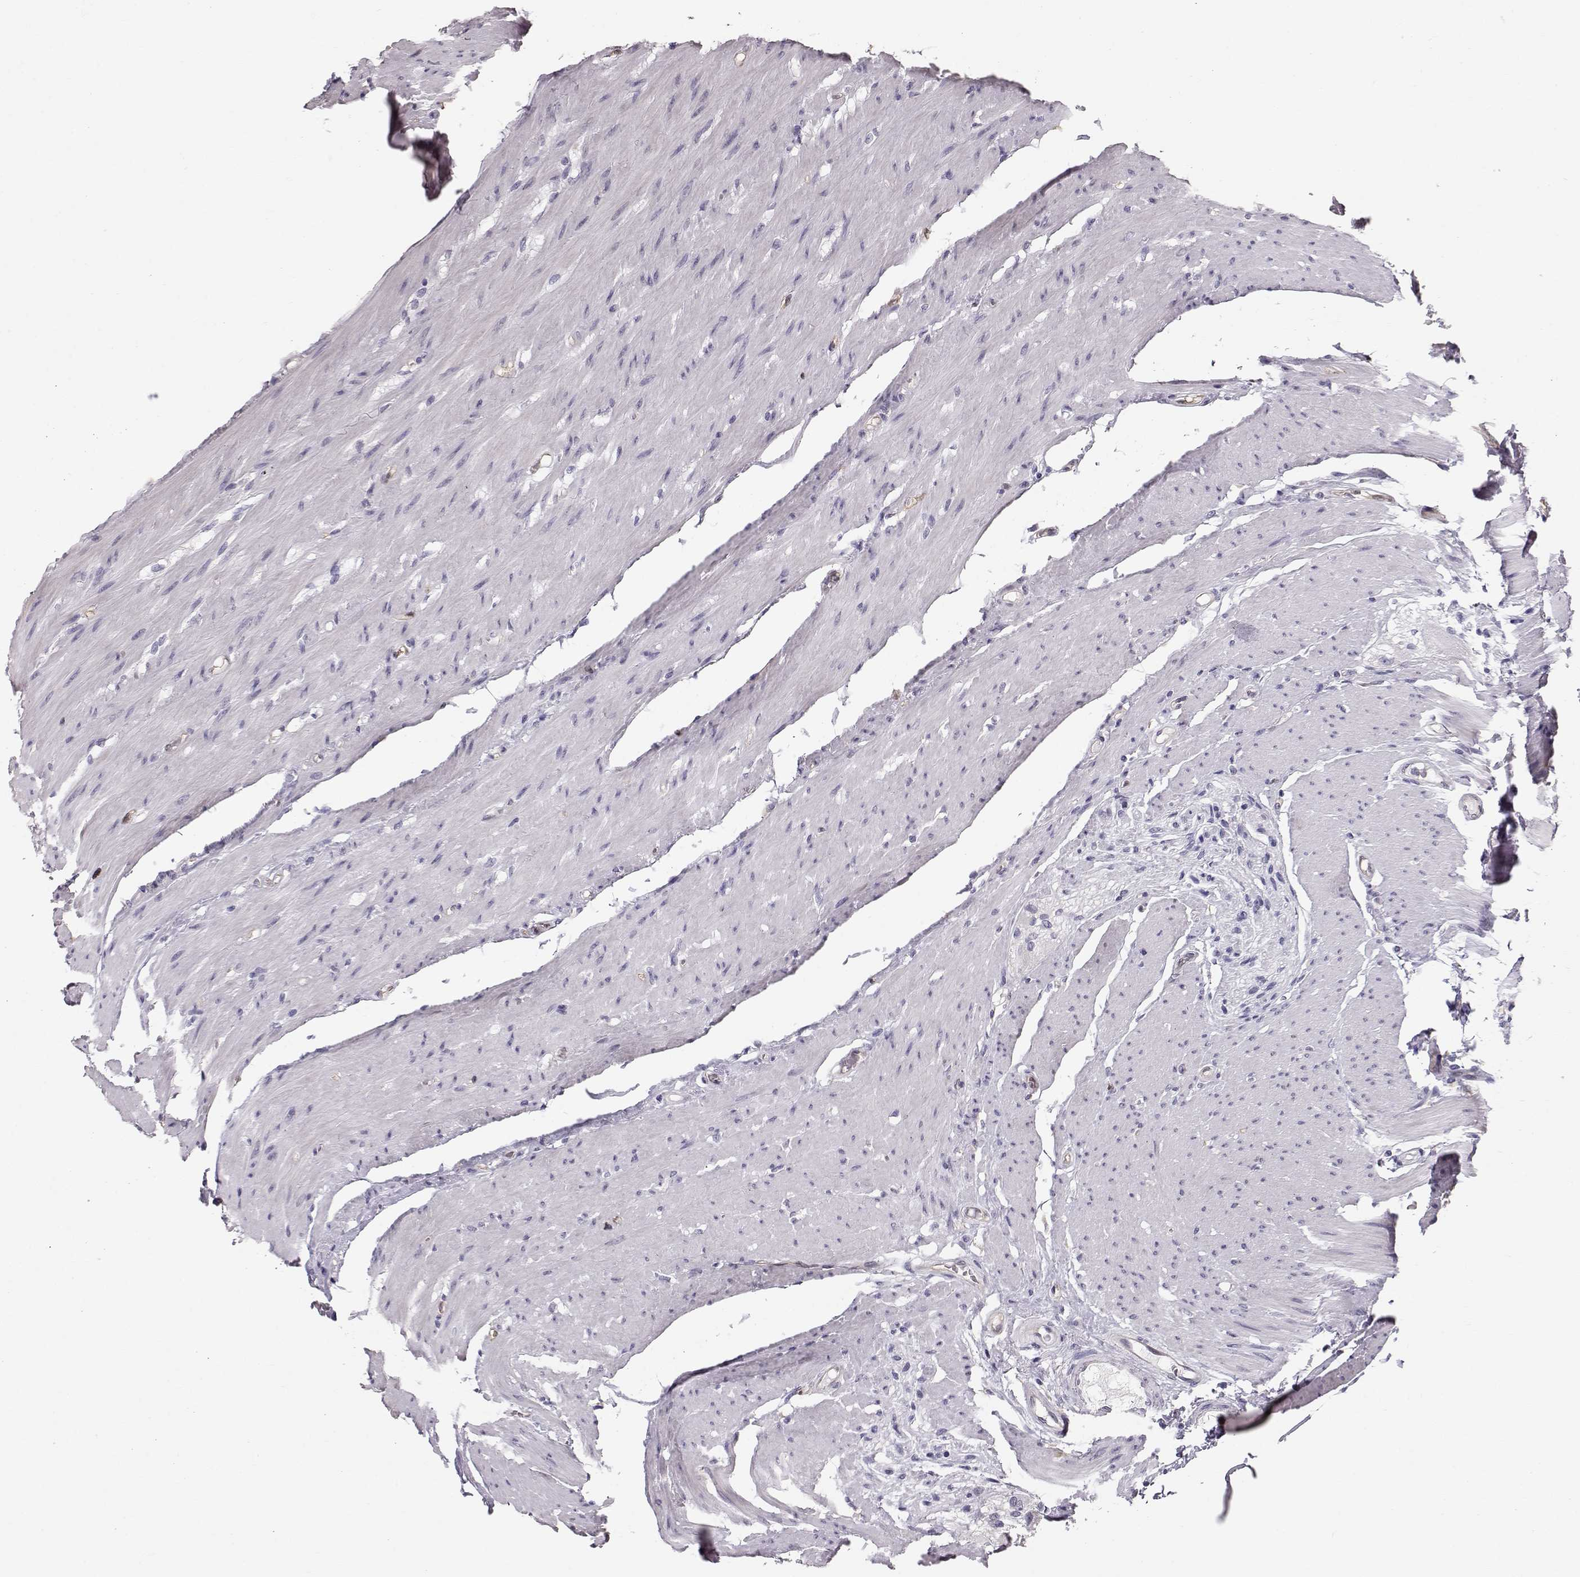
{"staining": {"intensity": "negative", "quantity": "none", "location": "none"}, "tissue": "colon", "cell_type": "Endothelial cells", "image_type": "normal", "snomed": [{"axis": "morphology", "description": "Normal tissue, NOS"}, {"axis": "topography", "description": "Colon"}], "caption": "This is an immunohistochemistry micrograph of benign human colon. There is no positivity in endothelial cells.", "gene": "POU1F1", "patient": {"sex": "female", "age": 65}}